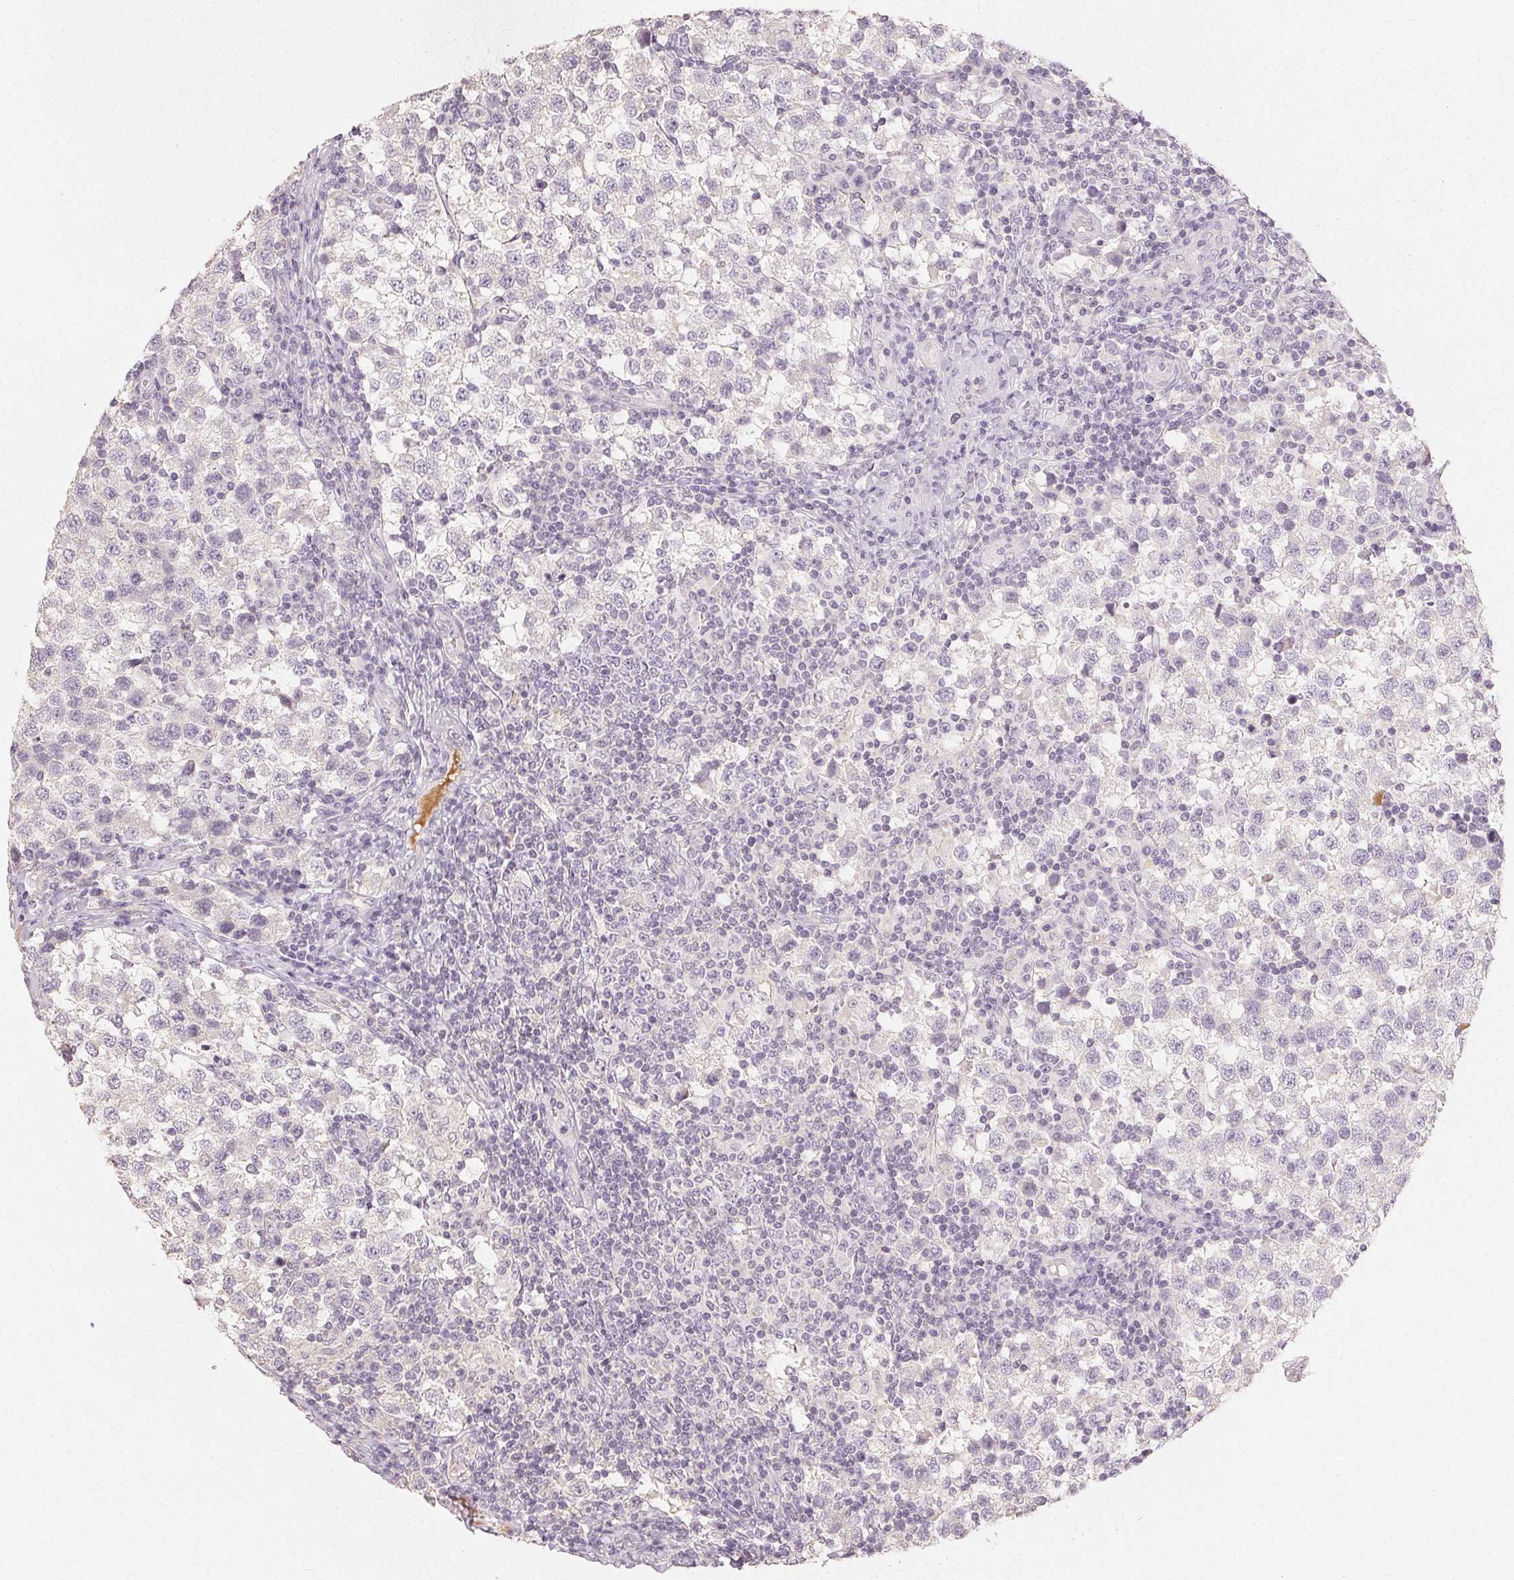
{"staining": {"intensity": "negative", "quantity": "none", "location": "none"}, "tissue": "testis cancer", "cell_type": "Tumor cells", "image_type": "cancer", "snomed": [{"axis": "morphology", "description": "Seminoma, NOS"}, {"axis": "topography", "description": "Testis"}], "caption": "Protein analysis of testis seminoma demonstrates no significant staining in tumor cells.", "gene": "LVRN", "patient": {"sex": "male", "age": 34}}